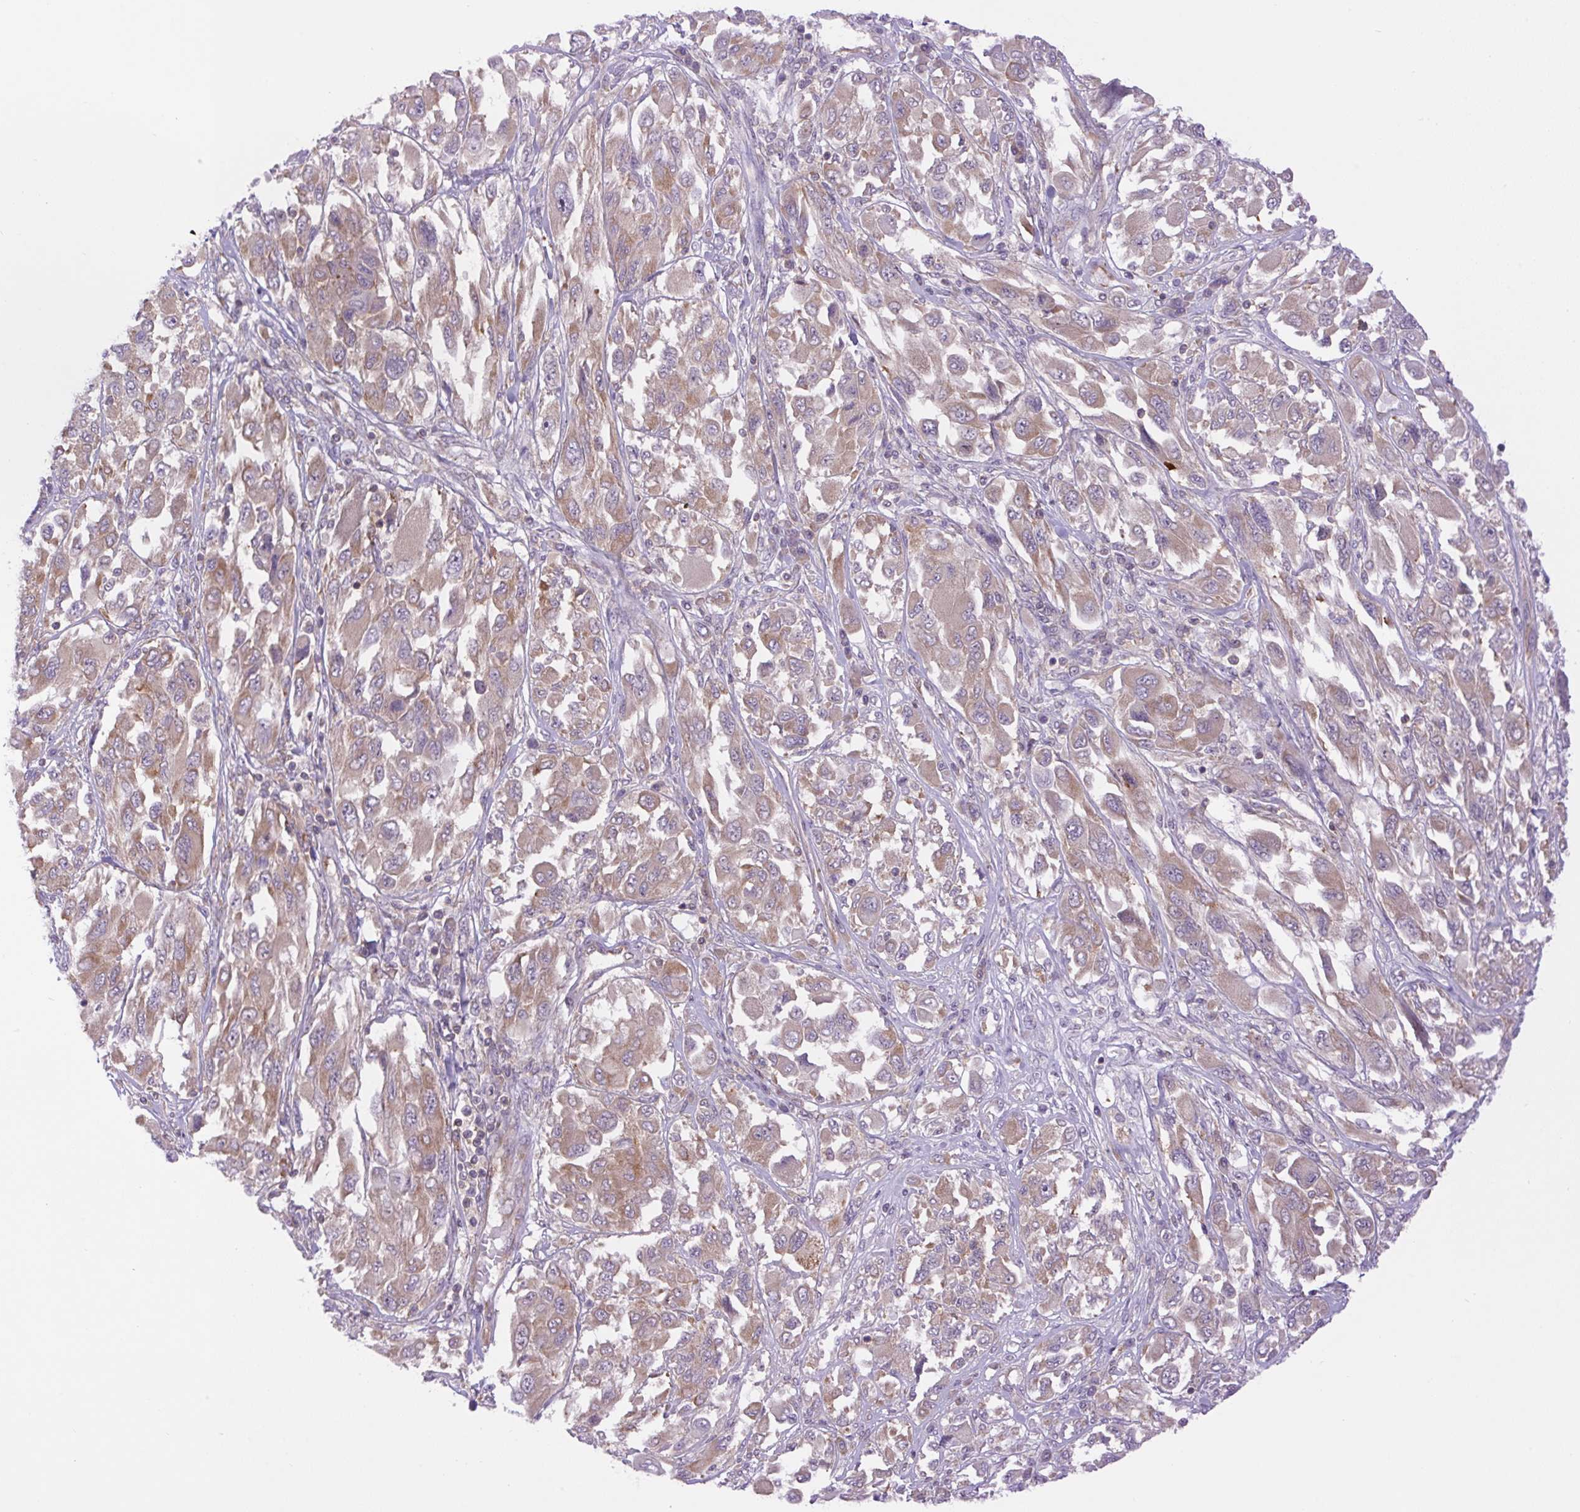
{"staining": {"intensity": "weak", "quantity": ">75%", "location": "cytoplasmic/membranous"}, "tissue": "melanoma", "cell_type": "Tumor cells", "image_type": "cancer", "snomed": [{"axis": "morphology", "description": "Malignant melanoma, NOS"}, {"axis": "topography", "description": "Skin"}], "caption": "Melanoma stained with a protein marker shows weak staining in tumor cells.", "gene": "MINK1", "patient": {"sex": "female", "age": 91}}